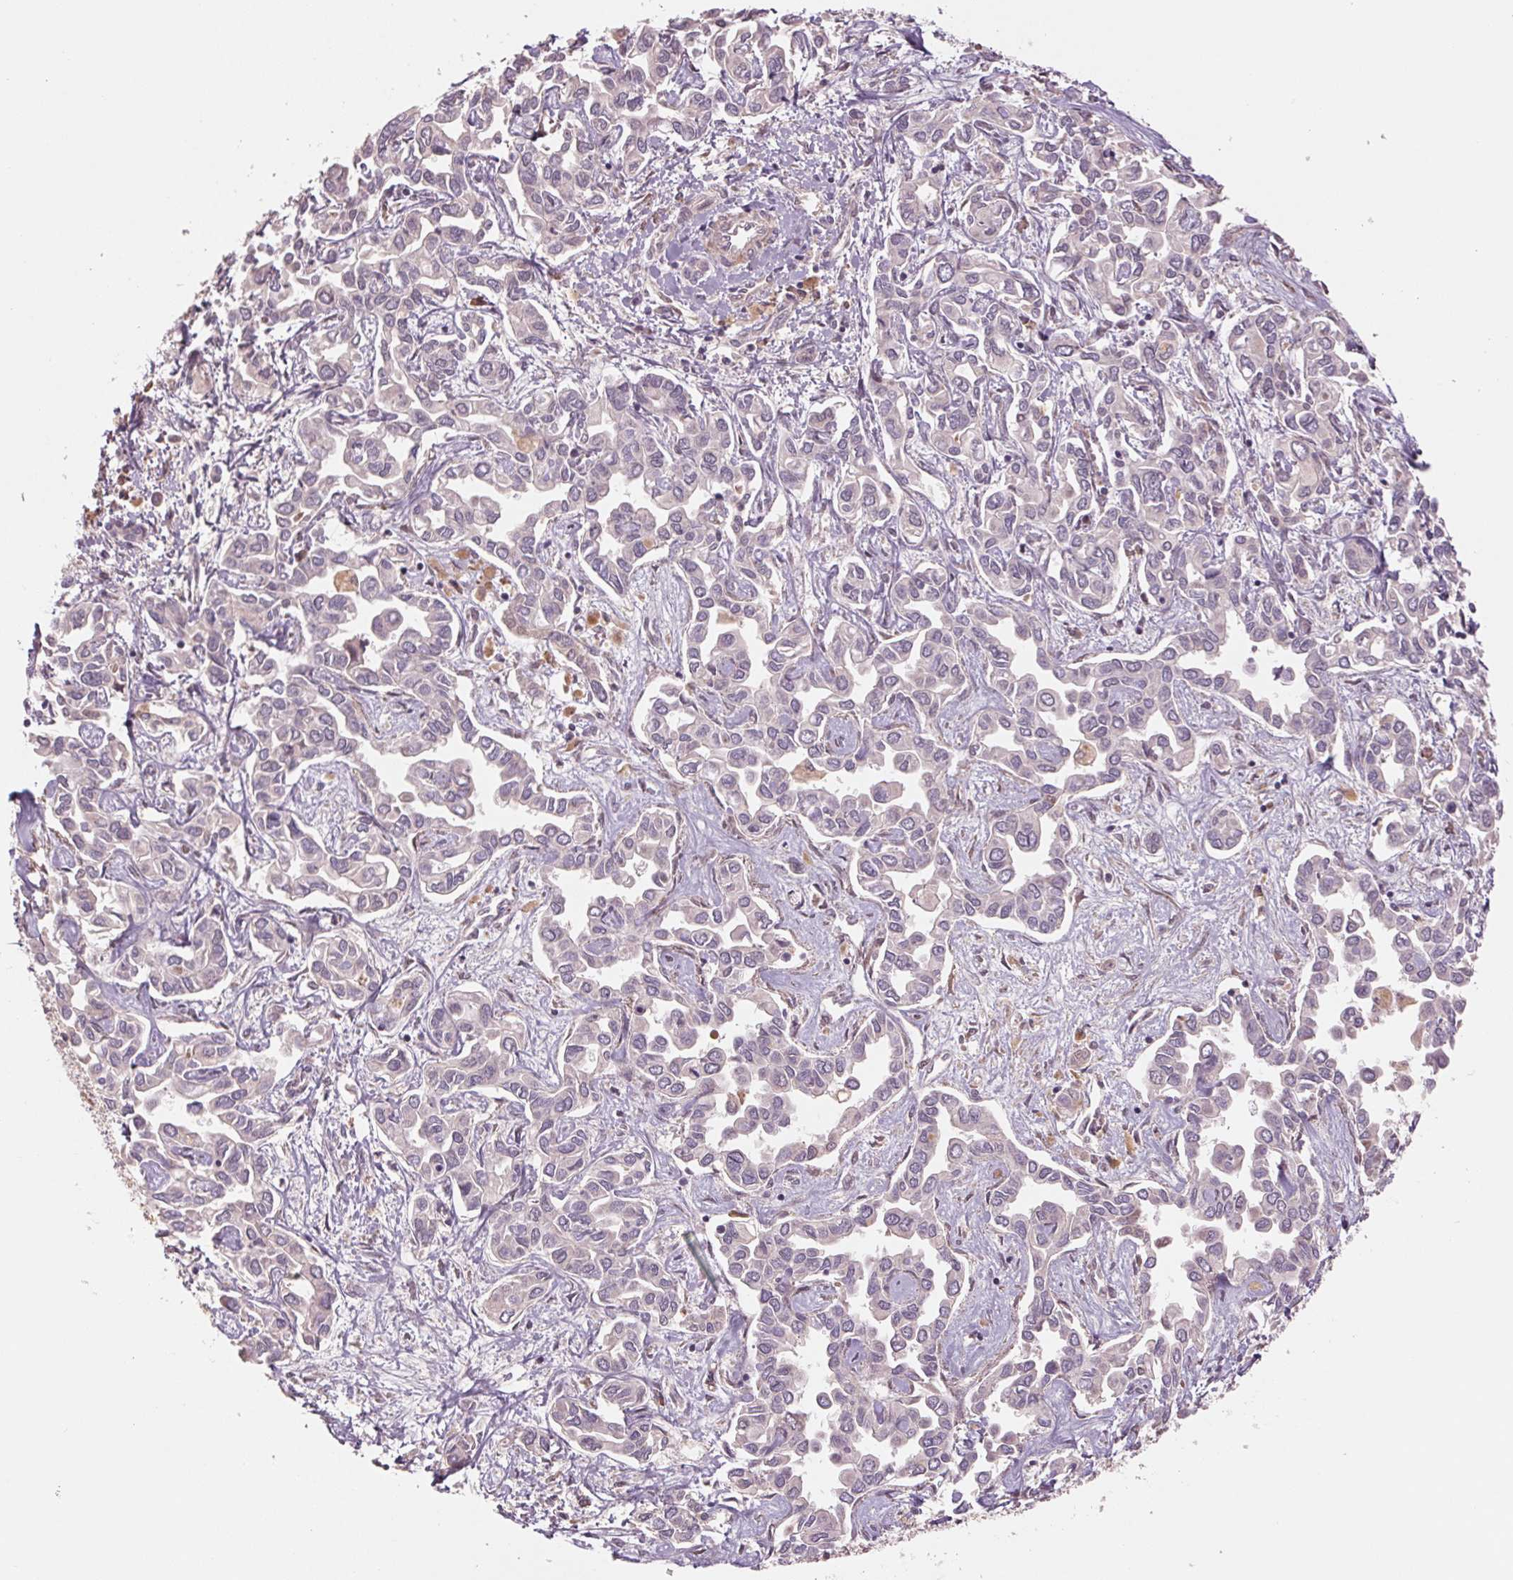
{"staining": {"intensity": "negative", "quantity": "none", "location": "none"}, "tissue": "liver cancer", "cell_type": "Tumor cells", "image_type": "cancer", "snomed": [{"axis": "morphology", "description": "Cholangiocarcinoma"}, {"axis": "topography", "description": "Liver"}], "caption": "Immunohistochemistry of liver cancer shows no staining in tumor cells.", "gene": "PPIA", "patient": {"sex": "female", "age": 64}}